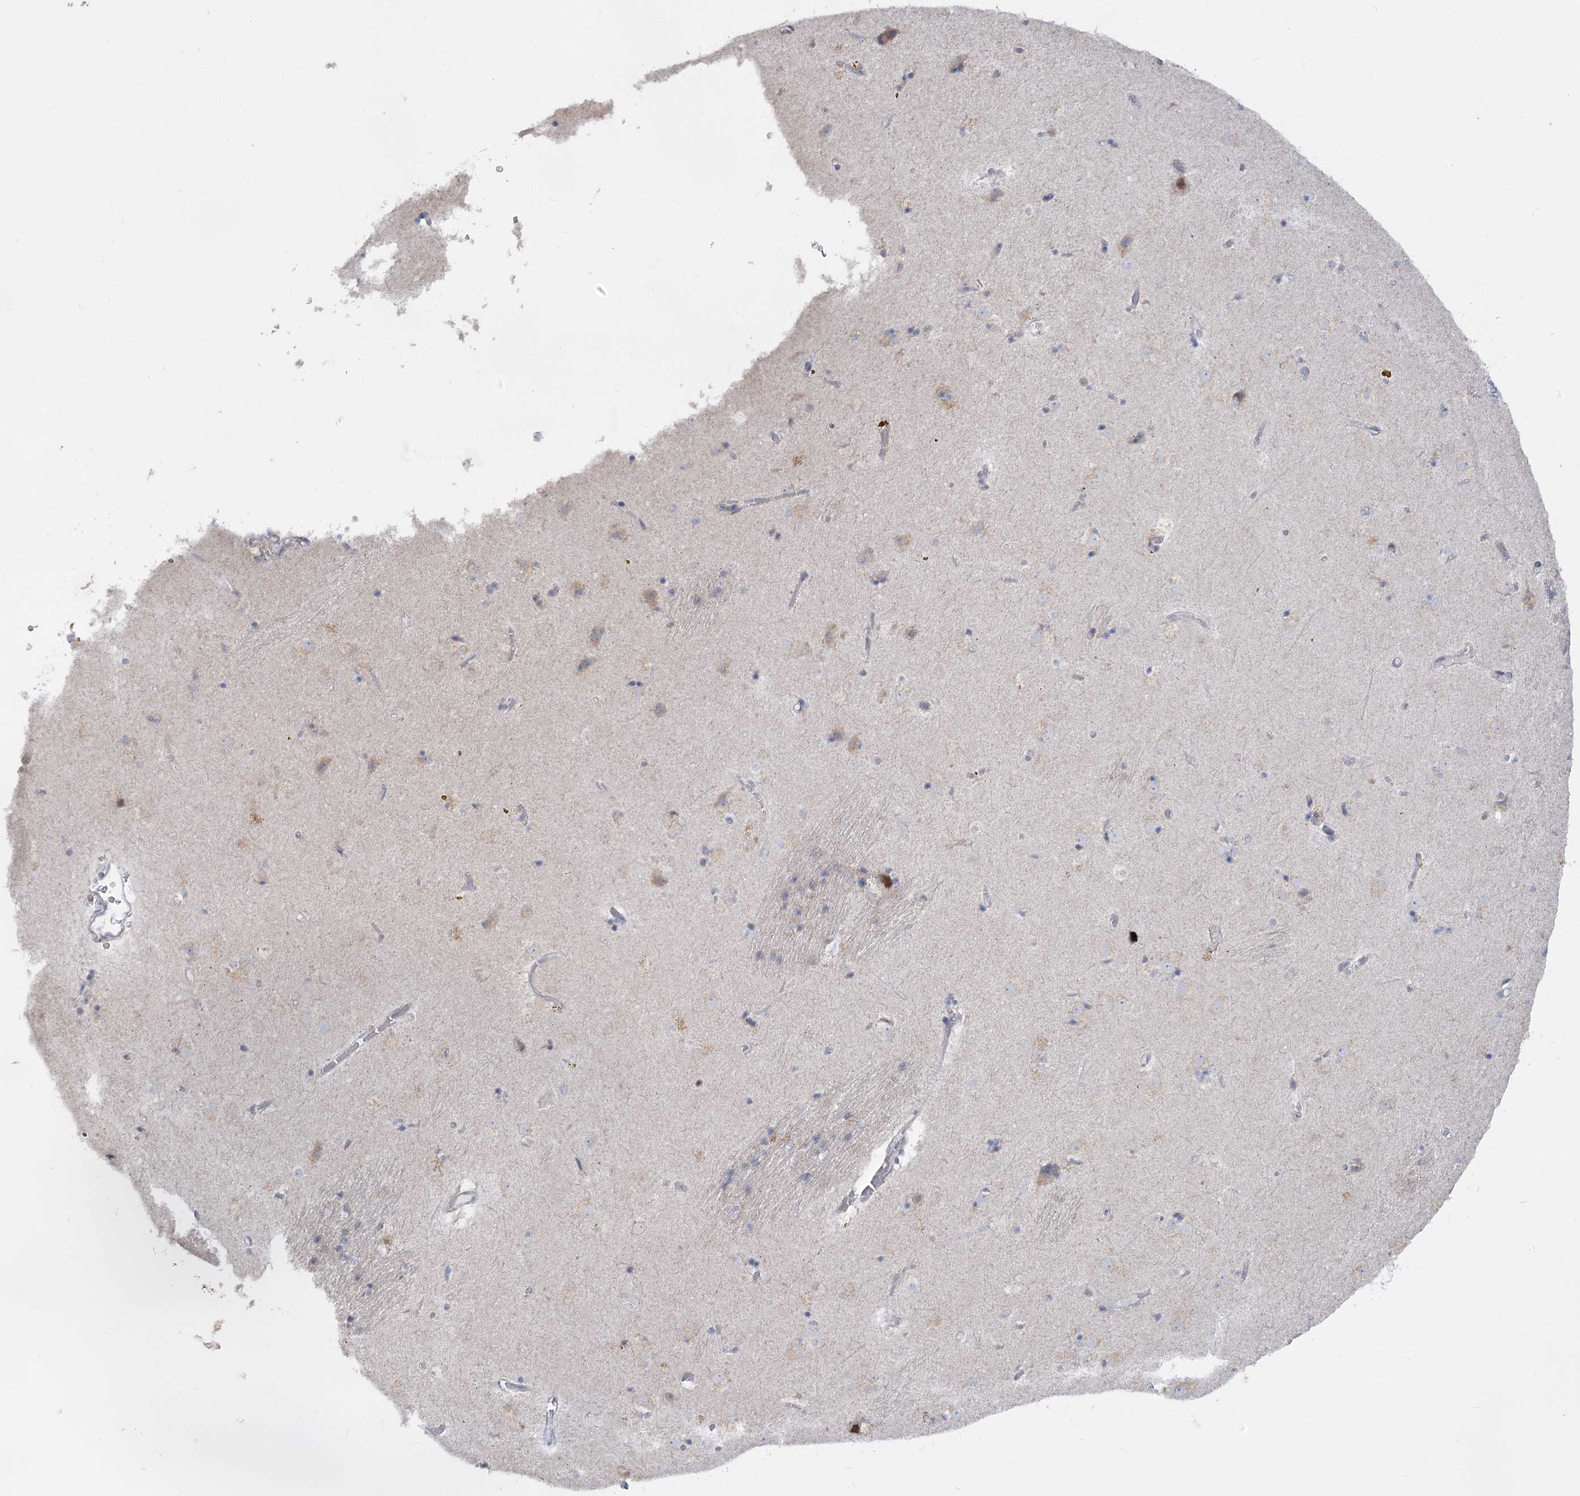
{"staining": {"intensity": "negative", "quantity": "none", "location": "none"}, "tissue": "caudate", "cell_type": "Glial cells", "image_type": "normal", "snomed": [{"axis": "morphology", "description": "Normal tissue, NOS"}, {"axis": "topography", "description": "Lateral ventricle wall"}], "caption": "Glial cells show no significant protein expression in benign caudate. (Stains: DAB IHC with hematoxylin counter stain, Microscopy: brightfield microscopy at high magnification).", "gene": "MTG1", "patient": {"sex": "male", "age": 70}}